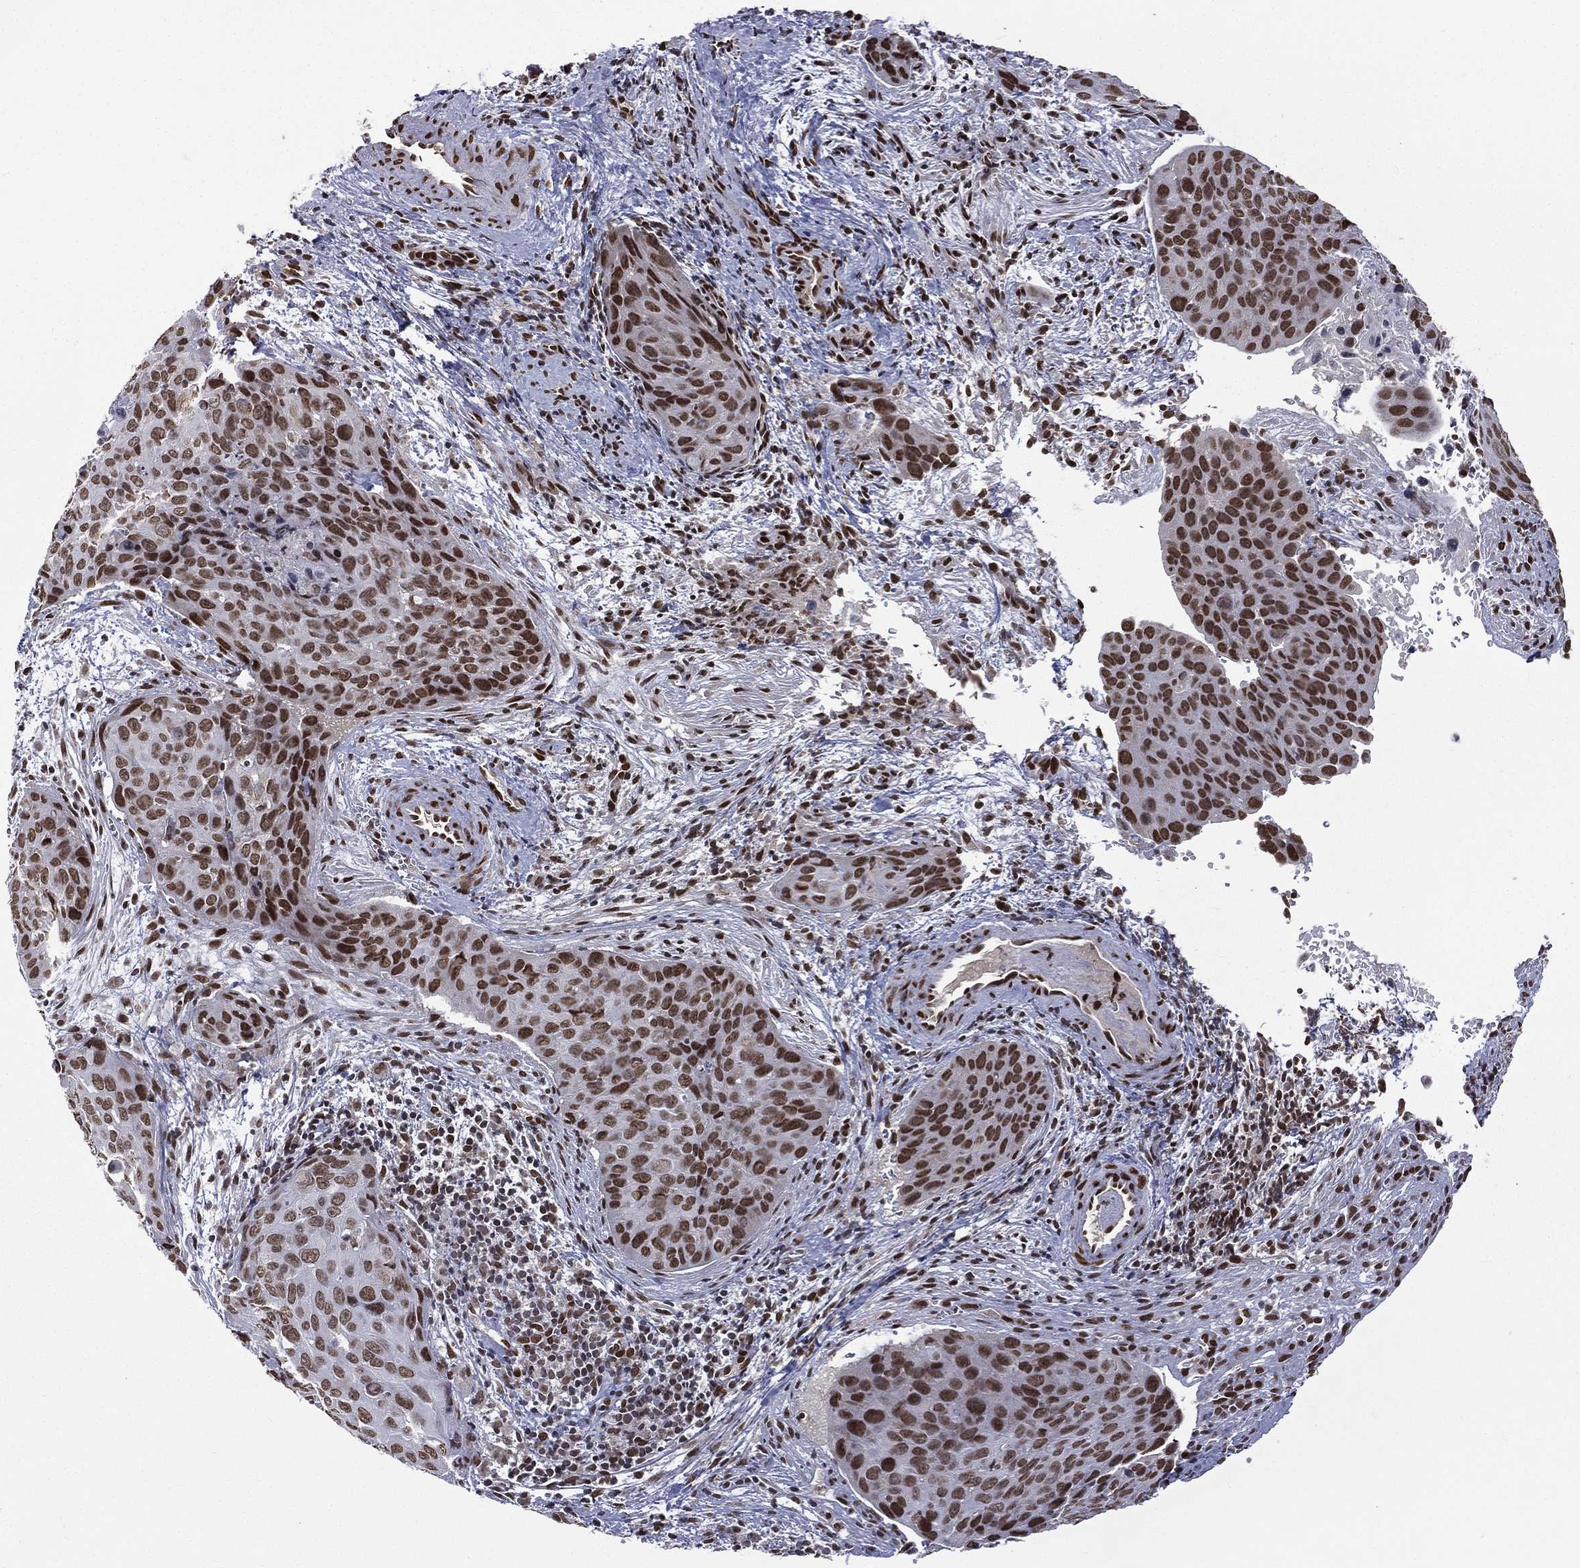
{"staining": {"intensity": "strong", "quantity": ">75%", "location": "nuclear"}, "tissue": "cervical cancer", "cell_type": "Tumor cells", "image_type": "cancer", "snomed": [{"axis": "morphology", "description": "Squamous cell carcinoma, NOS"}, {"axis": "topography", "description": "Cervix"}], "caption": "Cervical squamous cell carcinoma was stained to show a protein in brown. There is high levels of strong nuclear staining in about >75% of tumor cells. The staining was performed using DAB (3,3'-diaminobenzidine), with brown indicating positive protein expression. Nuclei are stained blue with hematoxylin.", "gene": "C5orf24", "patient": {"sex": "female", "age": 35}}